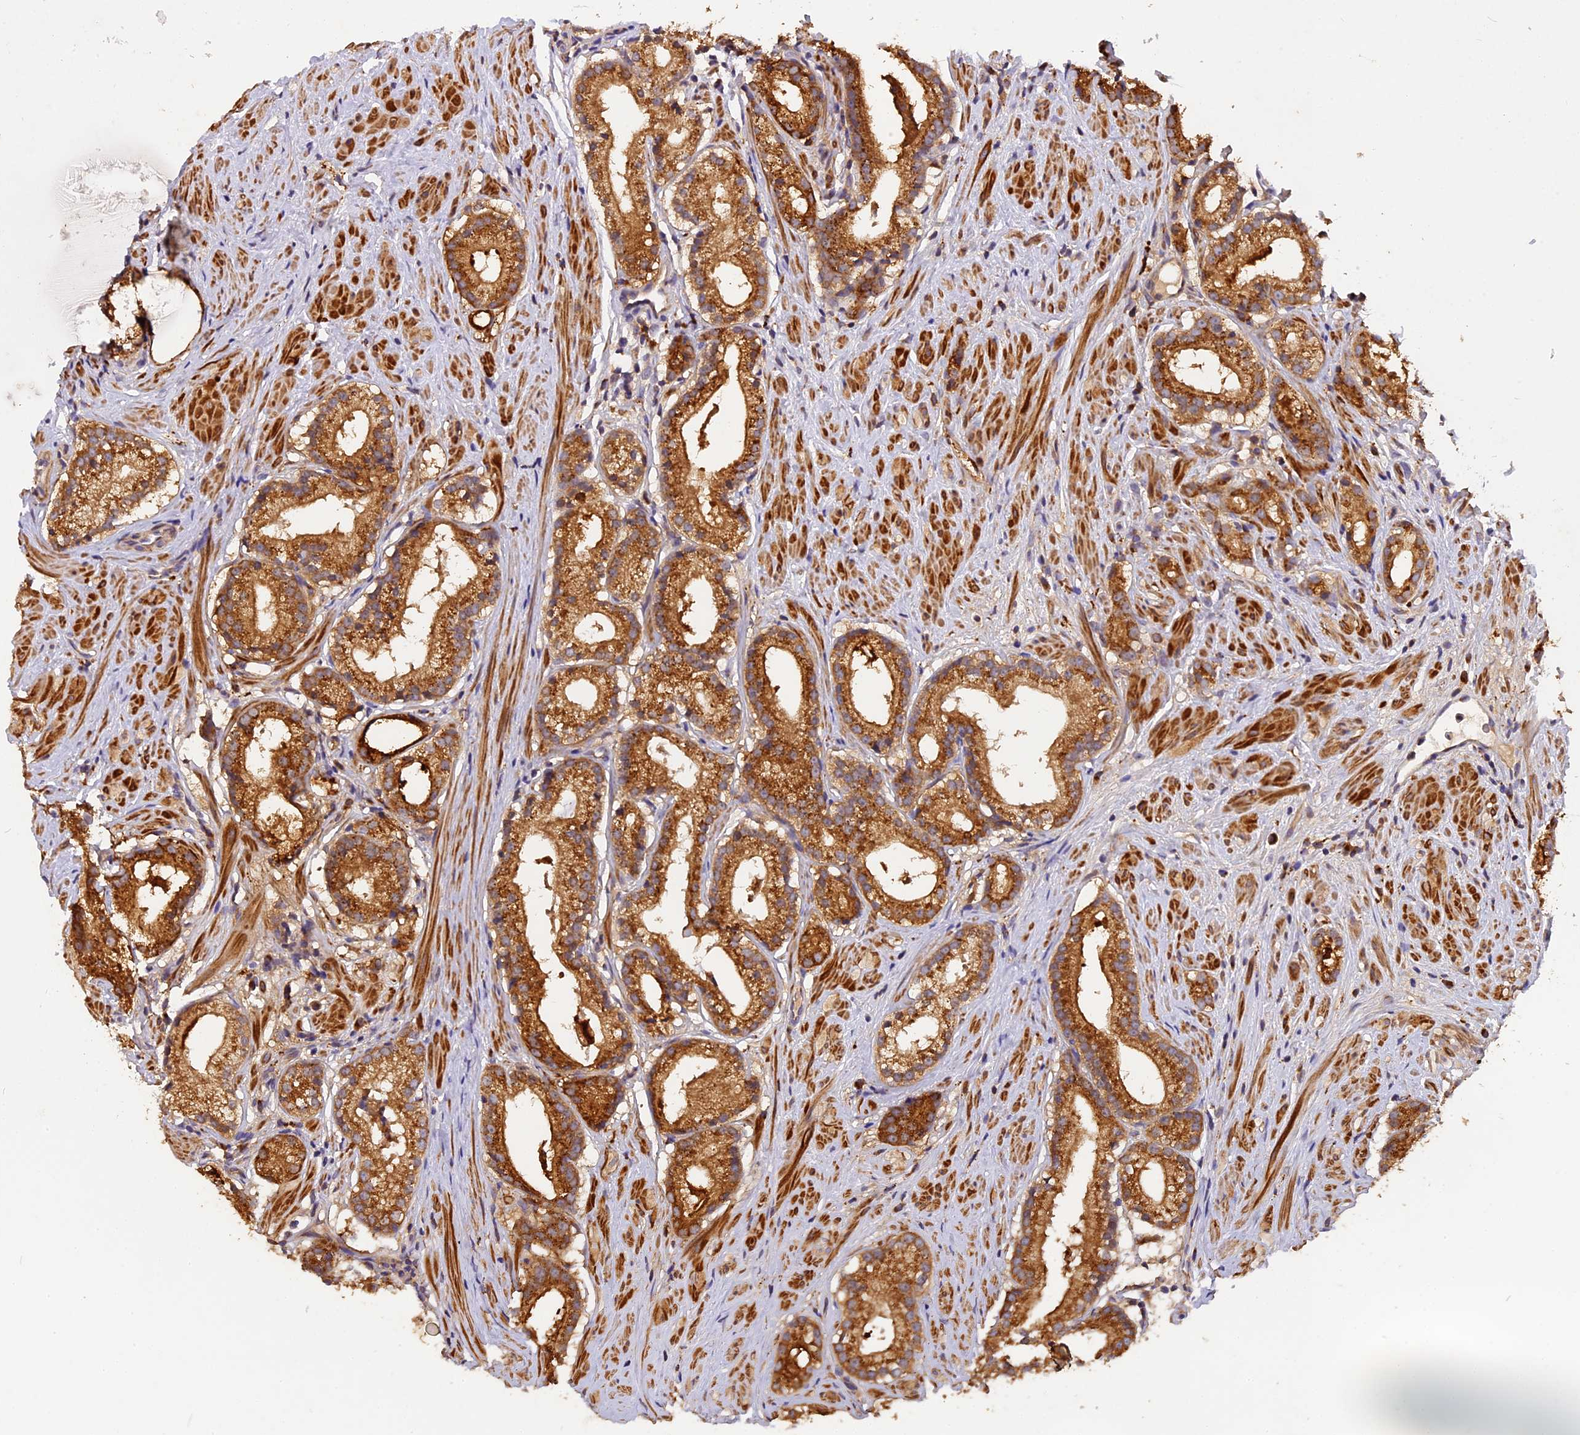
{"staining": {"intensity": "strong", "quantity": ">75%", "location": "cytoplasmic/membranous"}, "tissue": "prostate cancer", "cell_type": "Tumor cells", "image_type": "cancer", "snomed": [{"axis": "morphology", "description": "Adenocarcinoma, Low grade"}, {"axis": "topography", "description": "Prostate"}], "caption": "Prostate adenocarcinoma (low-grade) stained with a protein marker exhibits strong staining in tumor cells.", "gene": "COPE", "patient": {"sex": "male", "age": 57}}